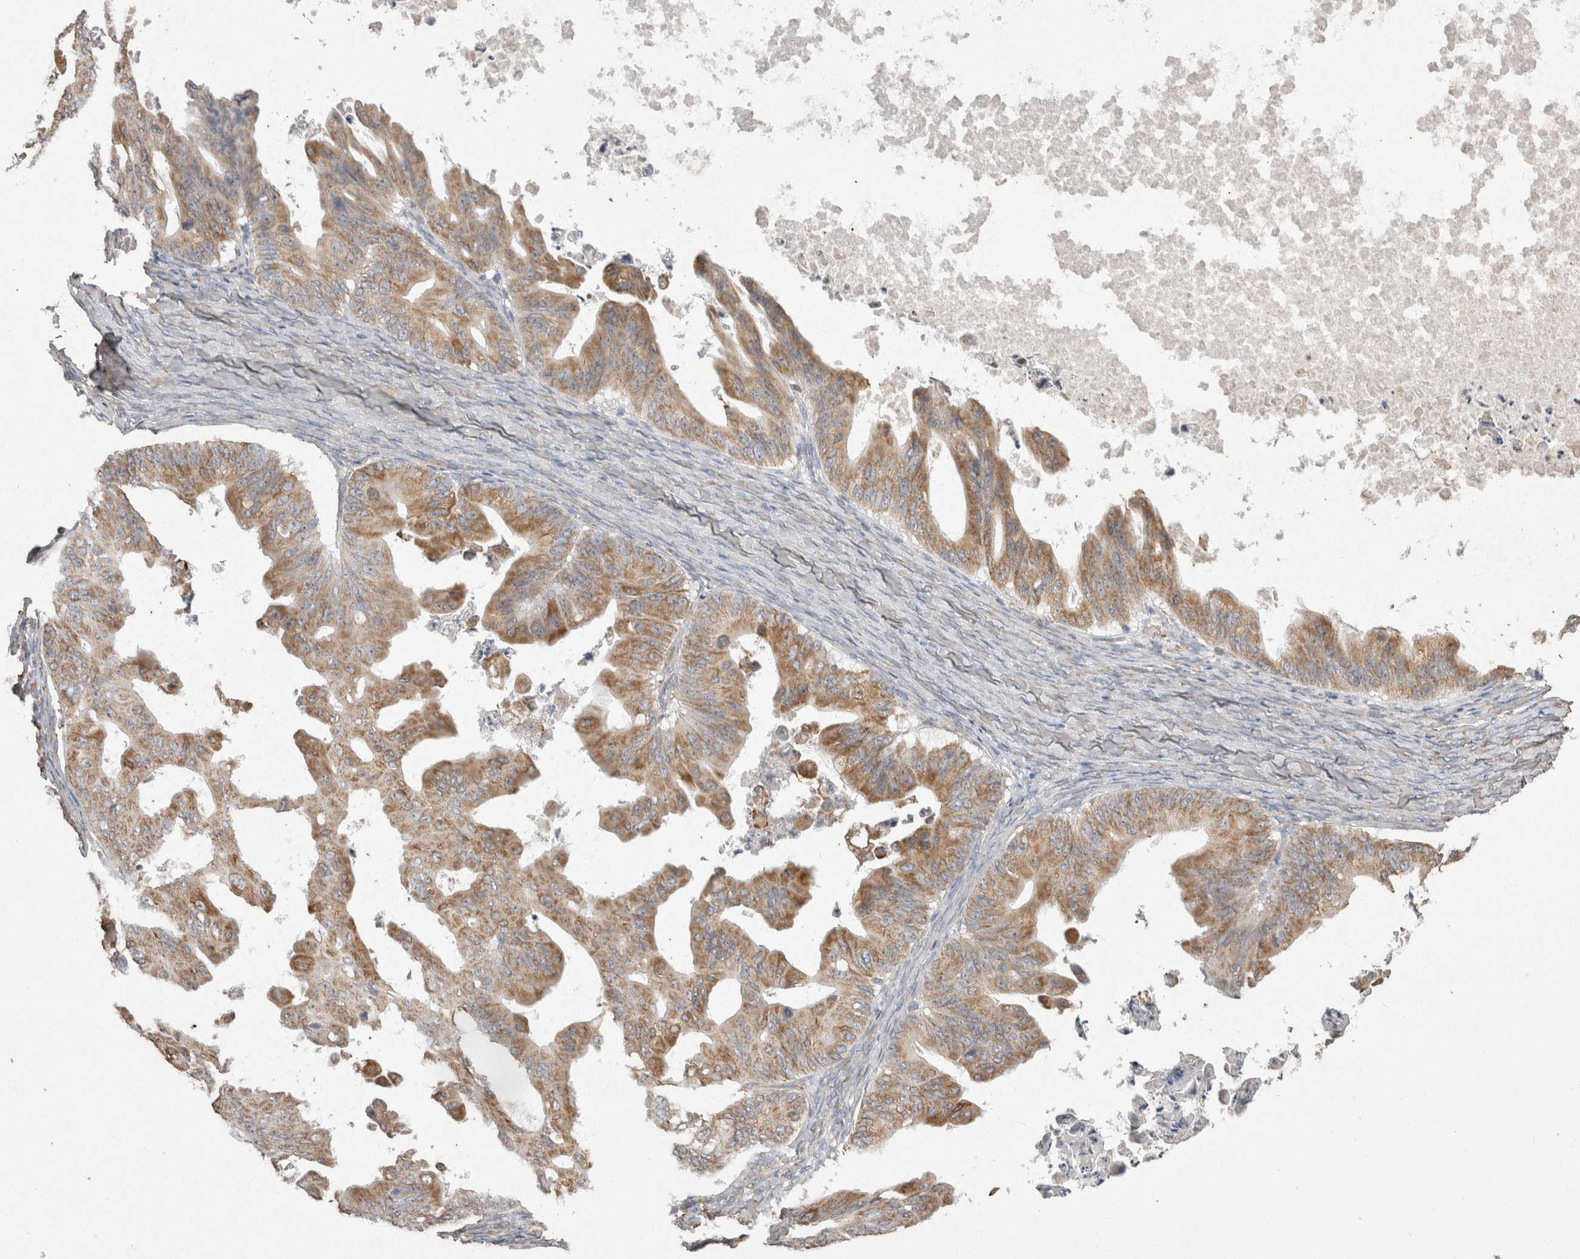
{"staining": {"intensity": "moderate", "quantity": ">75%", "location": "cytoplasmic/membranous"}, "tissue": "ovarian cancer", "cell_type": "Tumor cells", "image_type": "cancer", "snomed": [{"axis": "morphology", "description": "Cystadenocarcinoma, mucinous, NOS"}, {"axis": "topography", "description": "Ovary"}], "caption": "Moderate cytoplasmic/membranous positivity for a protein is identified in approximately >75% of tumor cells of ovarian cancer (mucinous cystadenocarcinoma) using immunohistochemistry.", "gene": "LRPAP1", "patient": {"sex": "female", "age": 37}}